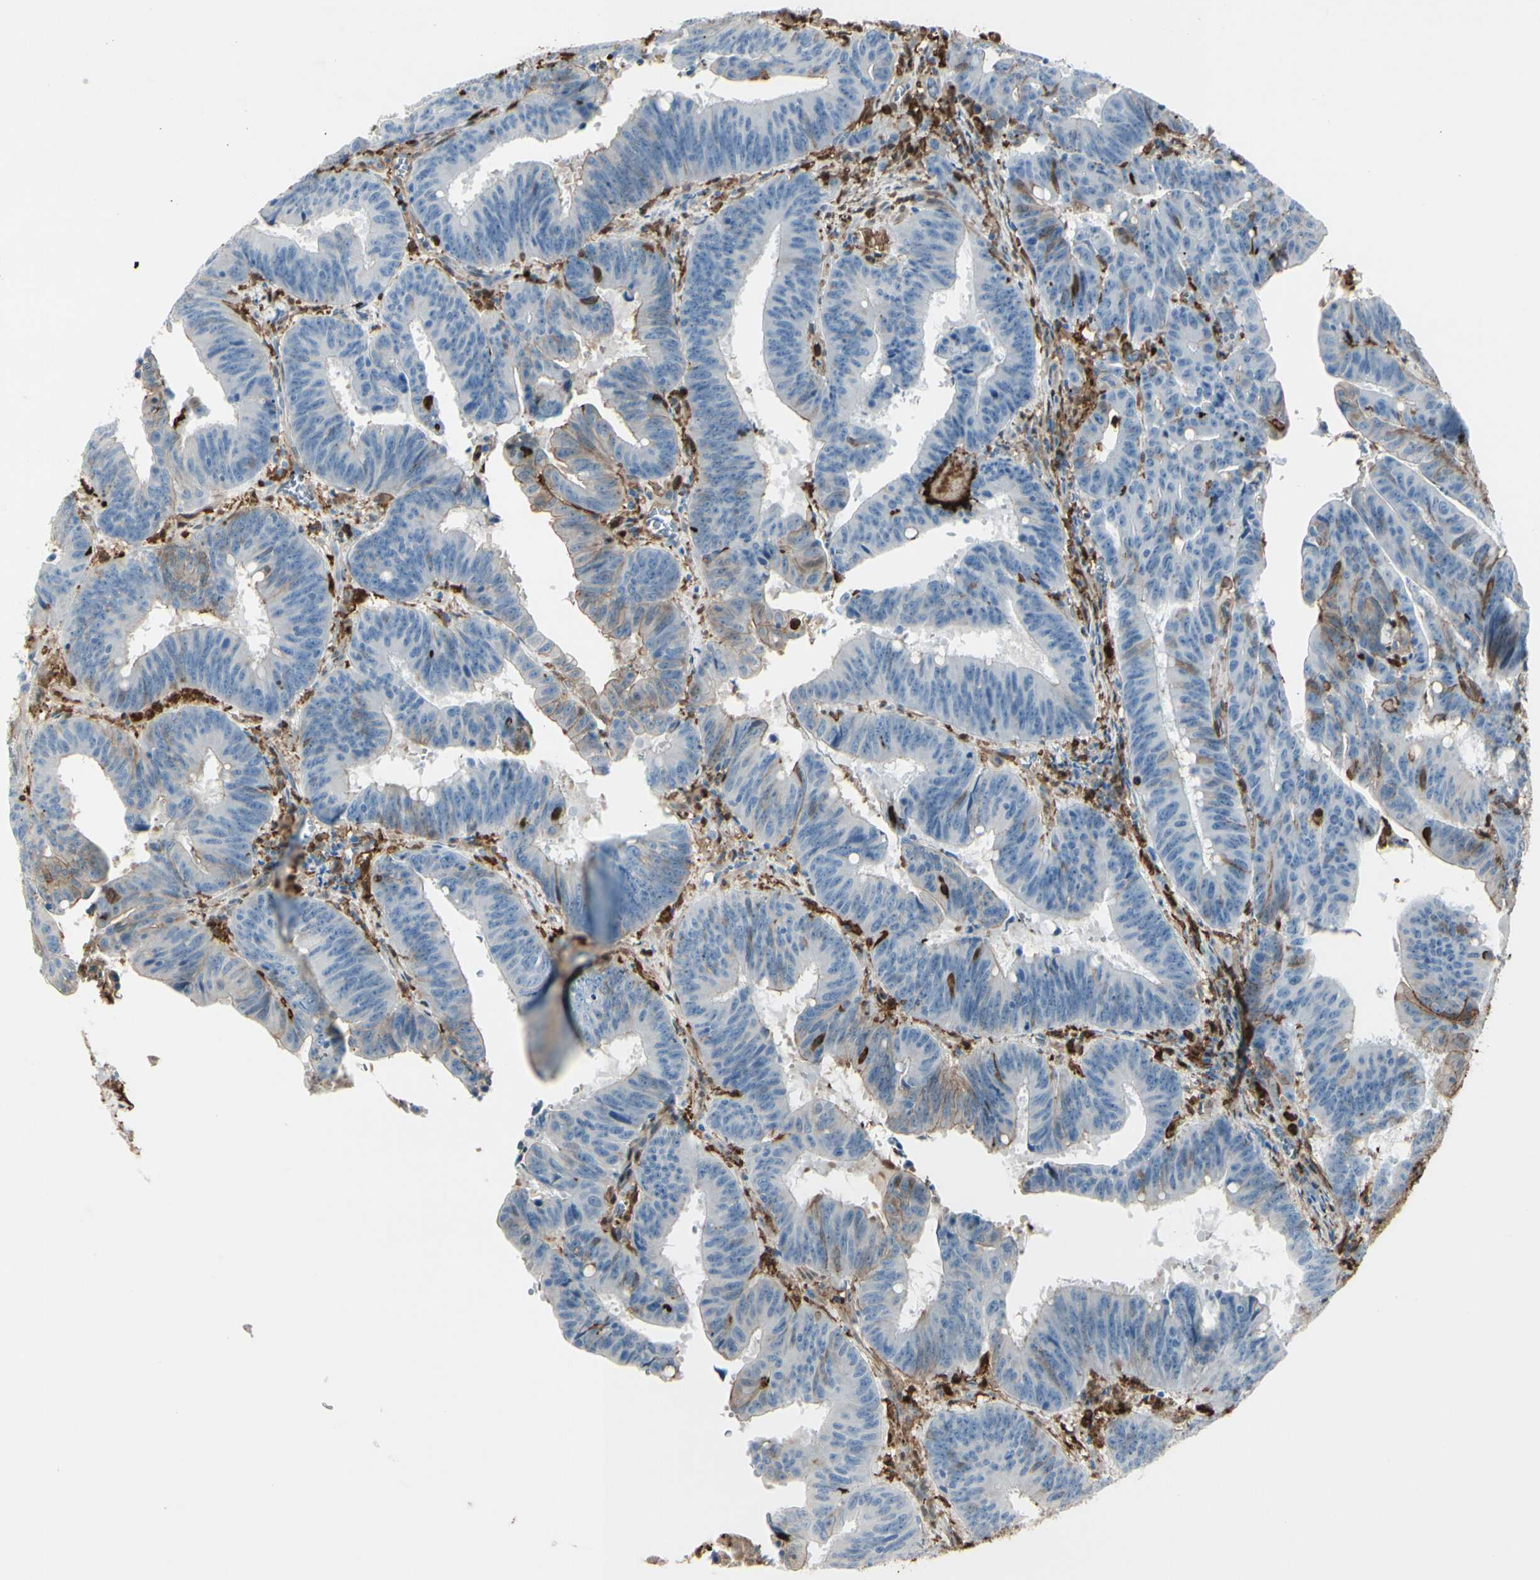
{"staining": {"intensity": "negative", "quantity": "none", "location": "none"}, "tissue": "colorectal cancer", "cell_type": "Tumor cells", "image_type": "cancer", "snomed": [{"axis": "morphology", "description": "Adenocarcinoma, NOS"}, {"axis": "topography", "description": "Colon"}], "caption": "Tumor cells are negative for brown protein staining in colorectal cancer. The staining is performed using DAB (3,3'-diaminobenzidine) brown chromogen with nuclei counter-stained in using hematoxylin.", "gene": "GSN", "patient": {"sex": "male", "age": 45}}